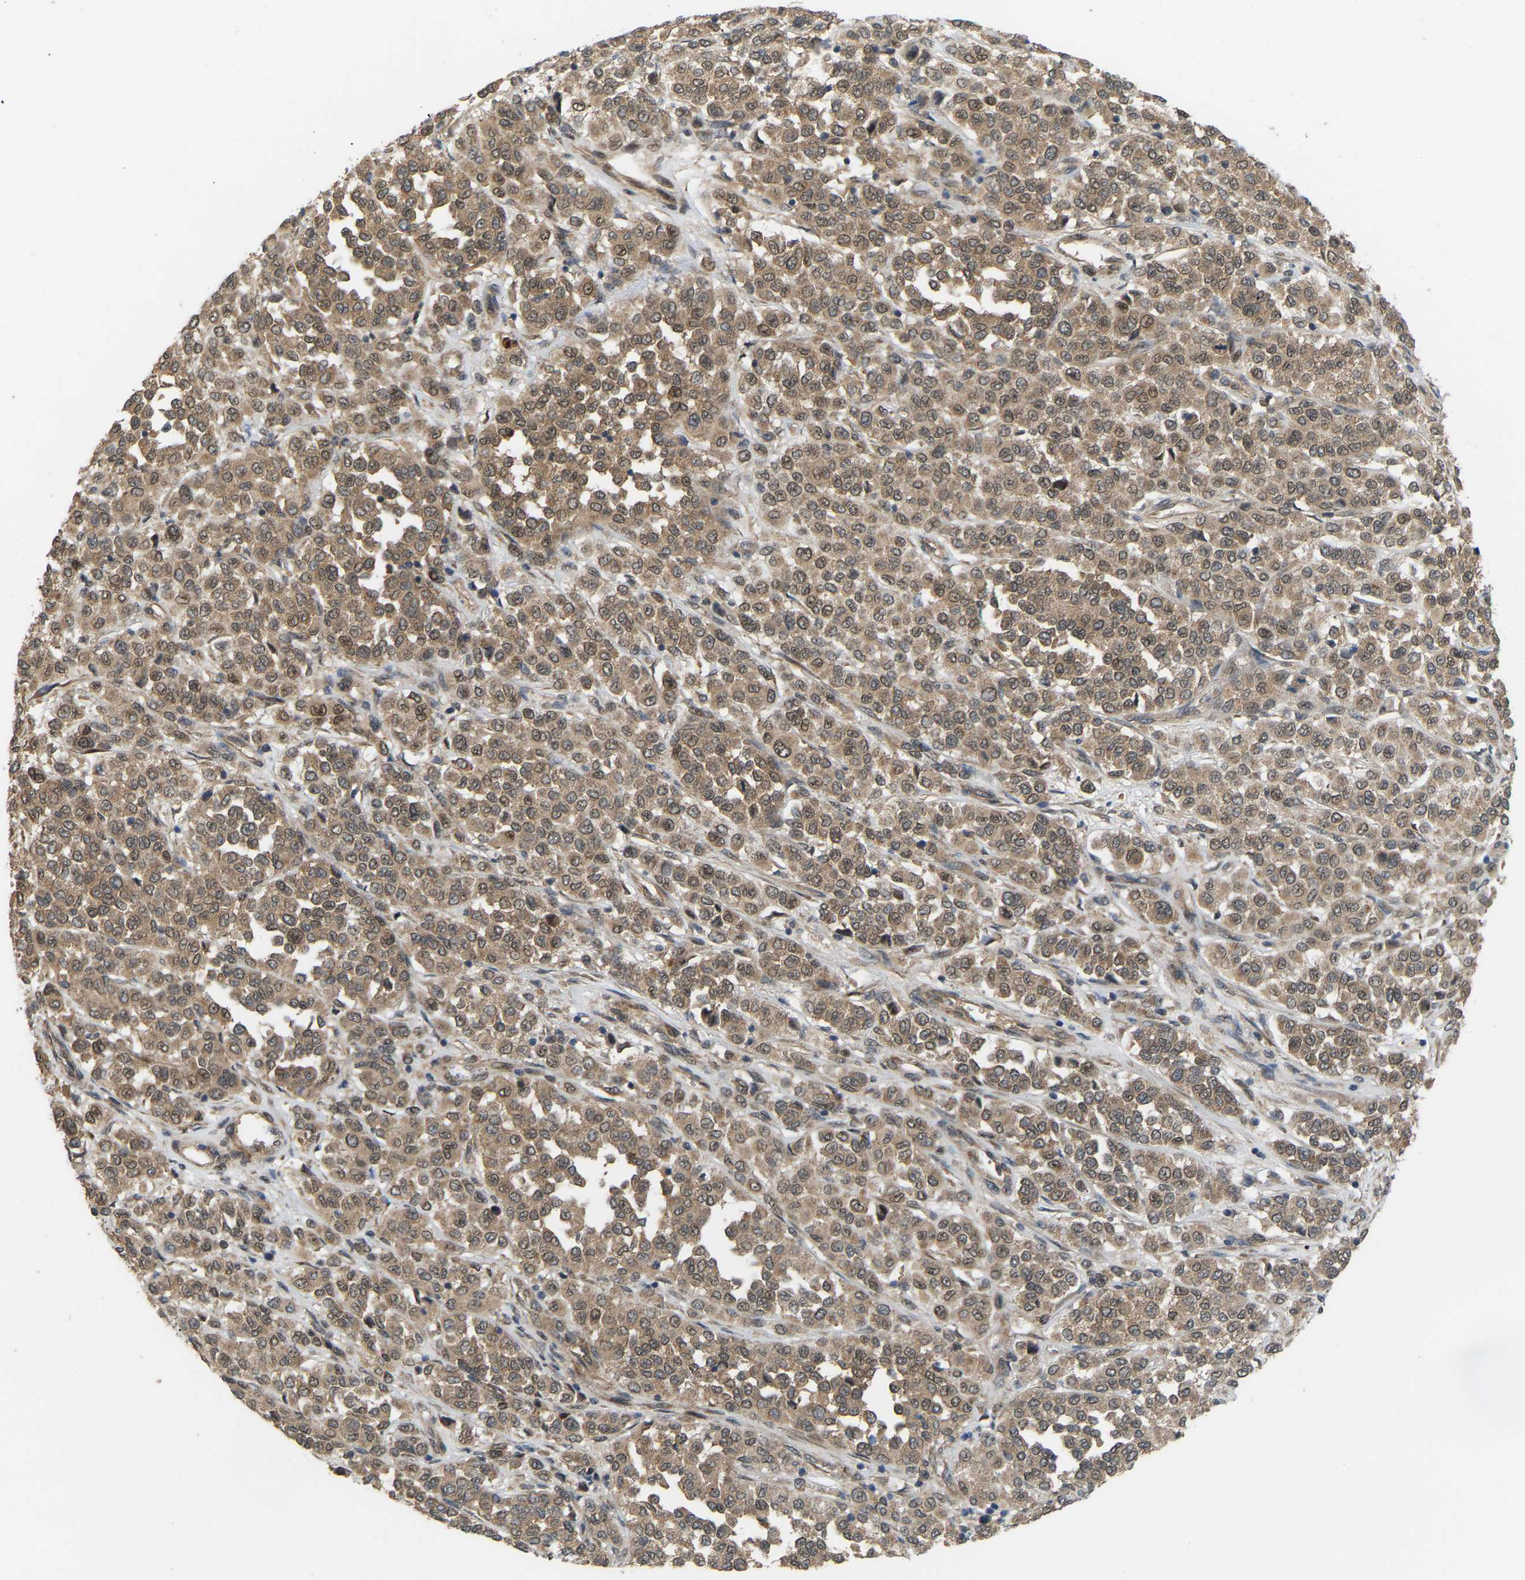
{"staining": {"intensity": "moderate", "quantity": ">75%", "location": "cytoplasmic/membranous"}, "tissue": "melanoma", "cell_type": "Tumor cells", "image_type": "cancer", "snomed": [{"axis": "morphology", "description": "Malignant melanoma, Metastatic site"}, {"axis": "topography", "description": "Pancreas"}], "caption": "High-power microscopy captured an immunohistochemistry photomicrograph of melanoma, revealing moderate cytoplasmic/membranous staining in approximately >75% of tumor cells.", "gene": "CROT", "patient": {"sex": "female", "age": 30}}